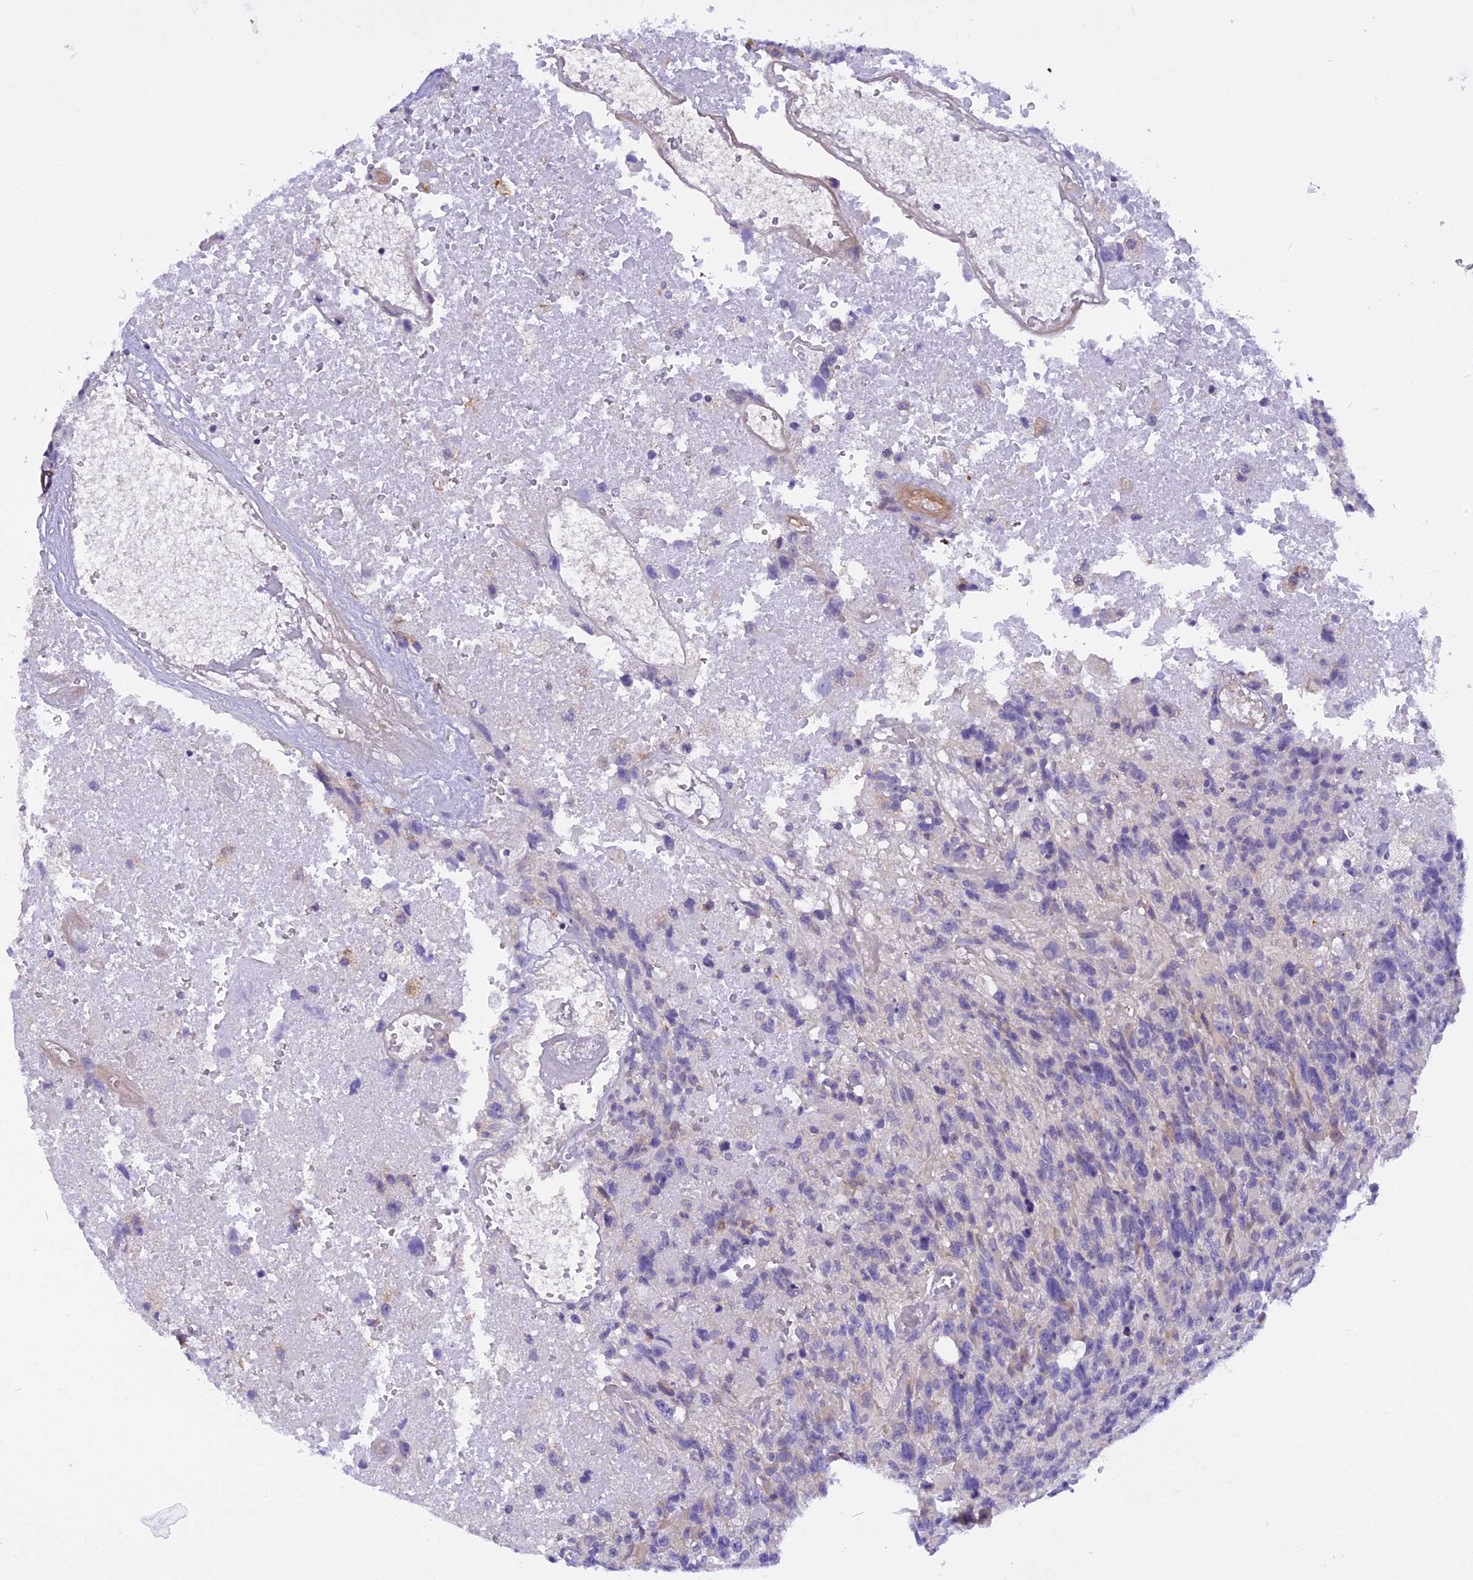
{"staining": {"intensity": "negative", "quantity": "none", "location": "none"}, "tissue": "glioma", "cell_type": "Tumor cells", "image_type": "cancer", "snomed": [{"axis": "morphology", "description": "Glioma, malignant, High grade"}, {"axis": "topography", "description": "Brain"}], "caption": "Human glioma stained for a protein using immunohistochemistry shows no staining in tumor cells.", "gene": "TRIM3", "patient": {"sex": "male", "age": 76}}